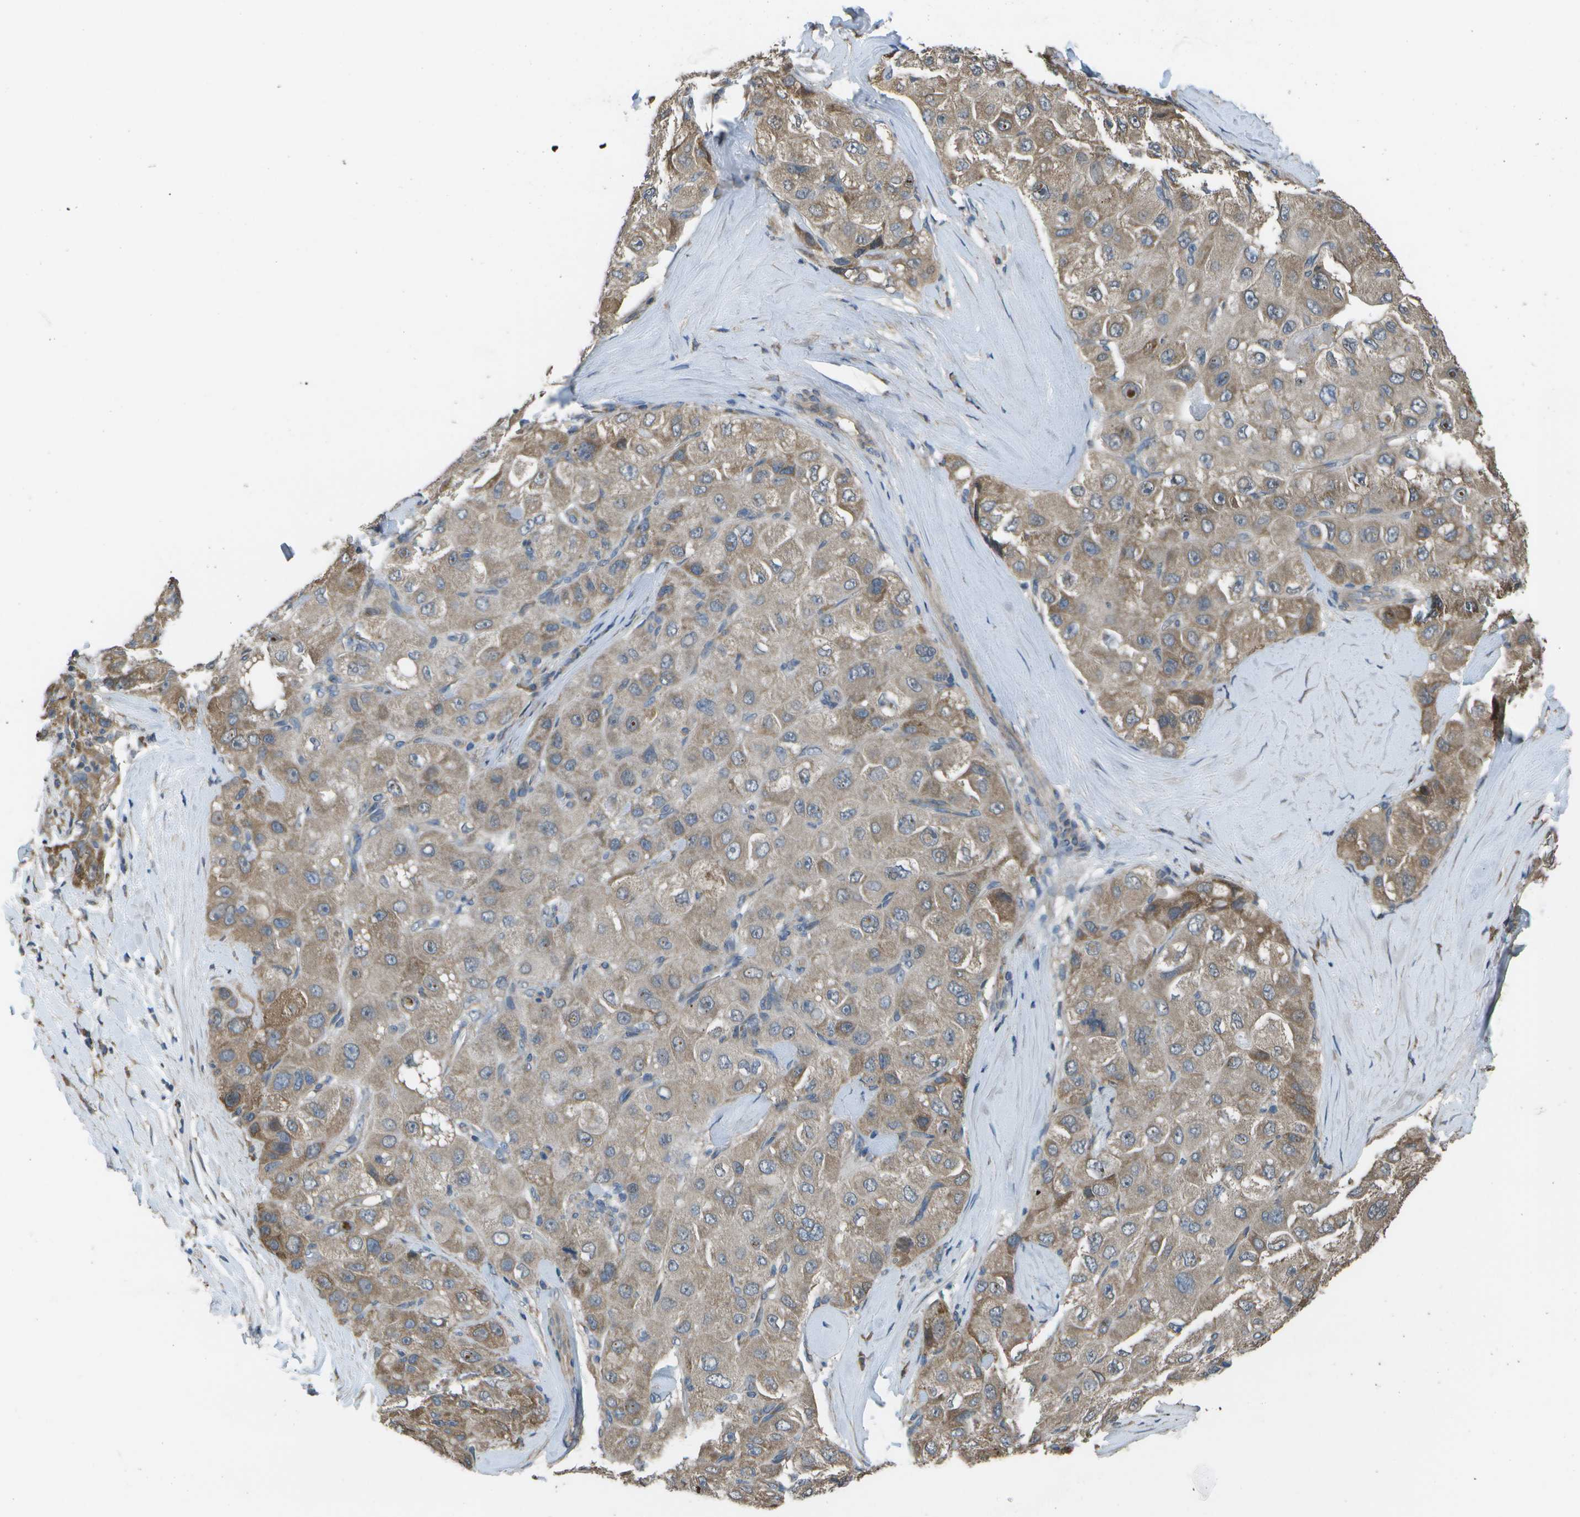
{"staining": {"intensity": "moderate", "quantity": "25%-75%", "location": "cytoplasmic/membranous"}, "tissue": "liver cancer", "cell_type": "Tumor cells", "image_type": "cancer", "snomed": [{"axis": "morphology", "description": "Carcinoma, Hepatocellular, NOS"}, {"axis": "topography", "description": "Liver"}], "caption": "Protein staining demonstrates moderate cytoplasmic/membranous staining in about 25%-75% of tumor cells in hepatocellular carcinoma (liver).", "gene": "CLNS1A", "patient": {"sex": "male", "age": 80}}